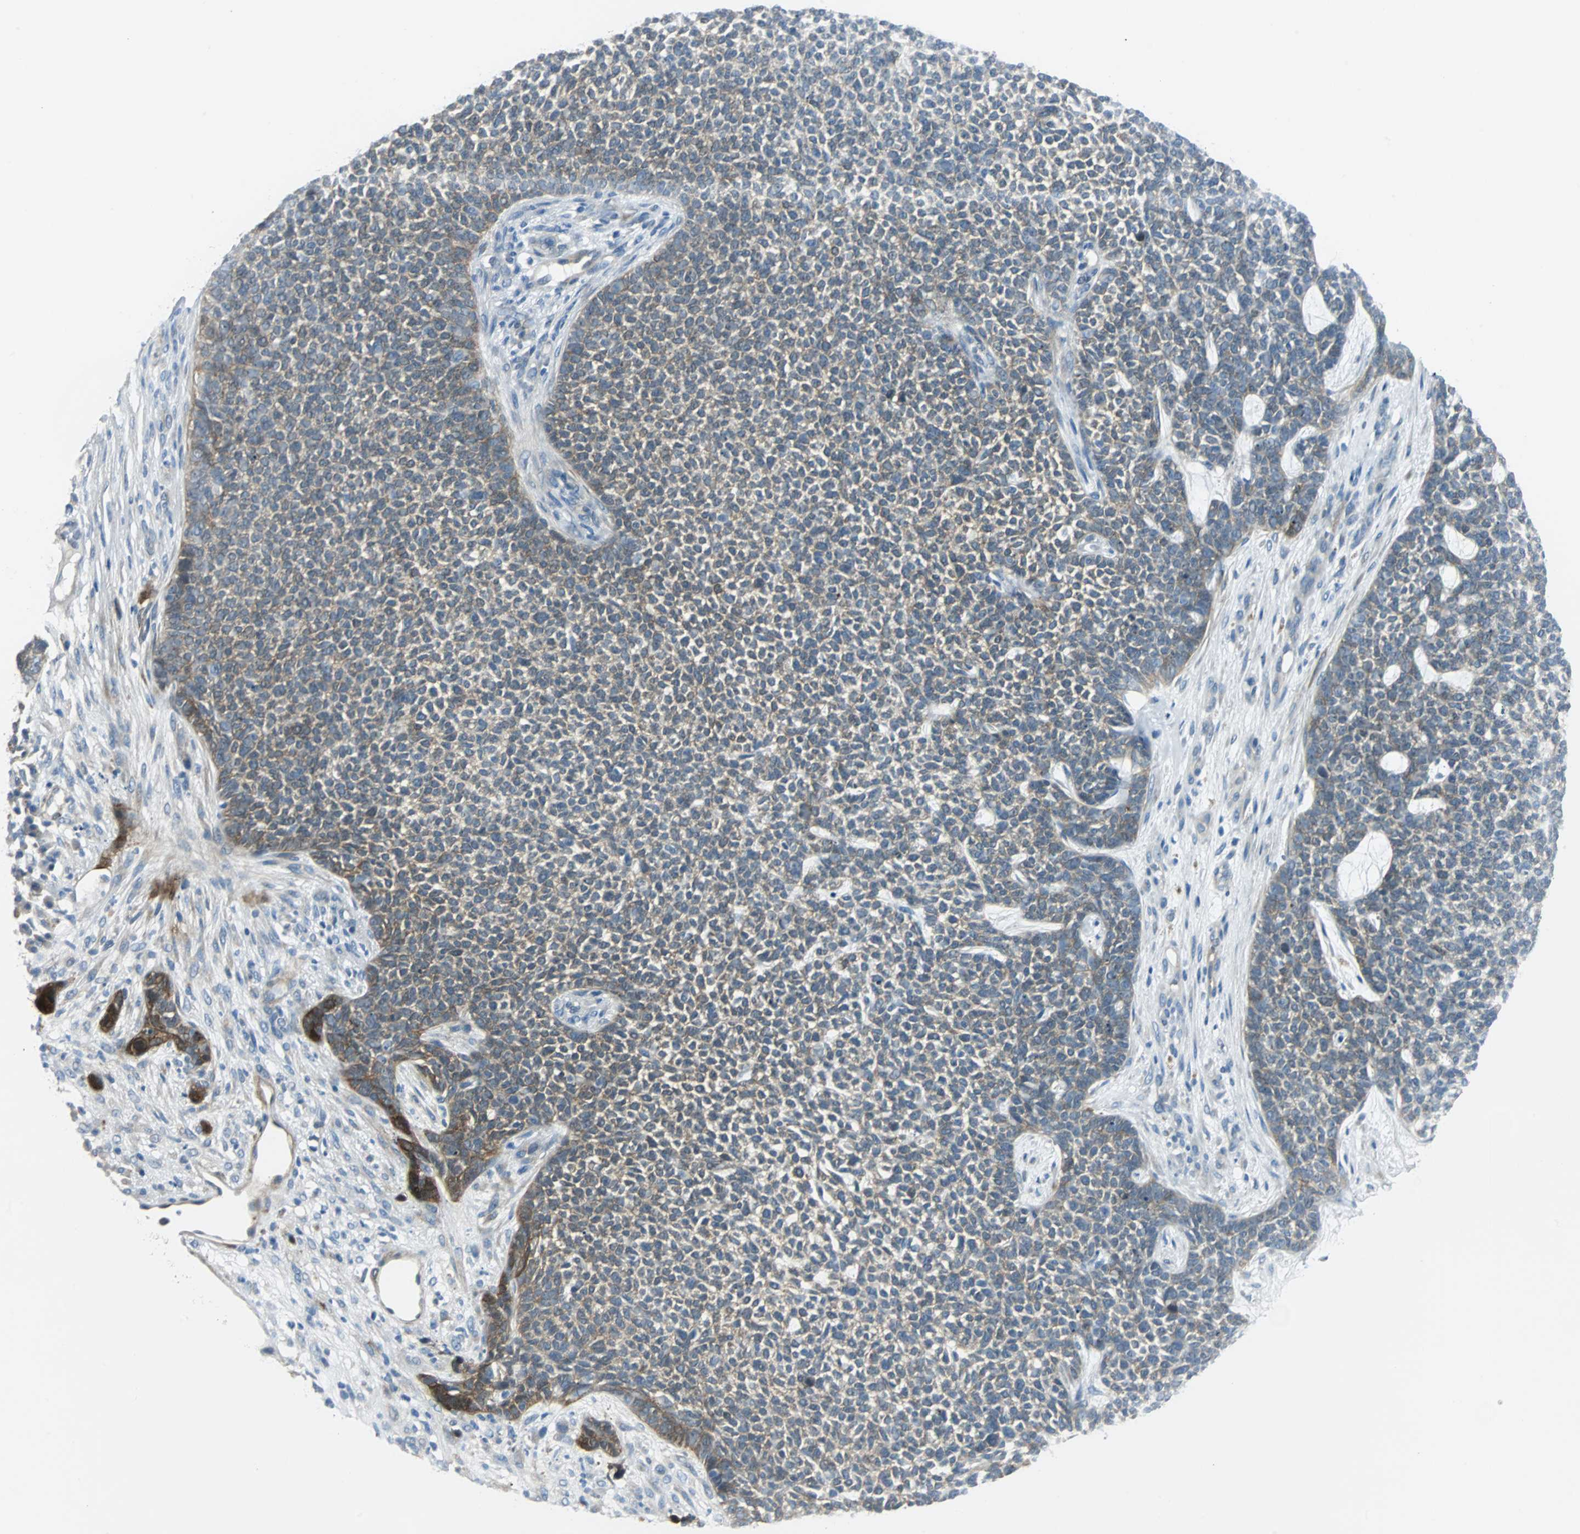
{"staining": {"intensity": "weak", "quantity": "25%-75%", "location": "cytoplasmic/membranous"}, "tissue": "skin cancer", "cell_type": "Tumor cells", "image_type": "cancer", "snomed": [{"axis": "morphology", "description": "Basal cell carcinoma"}, {"axis": "topography", "description": "Skin"}], "caption": "Immunohistochemistry photomicrograph of neoplastic tissue: human skin basal cell carcinoma stained using IHC demonstrates low levels of weak protein expression localized specifically in the cytoplasmic/membranous of tumor cells, appearing as a cytoplasmic/membranous brown color.", "gene": "FHL2", "patient": {"sex": "female", "age": 84}}